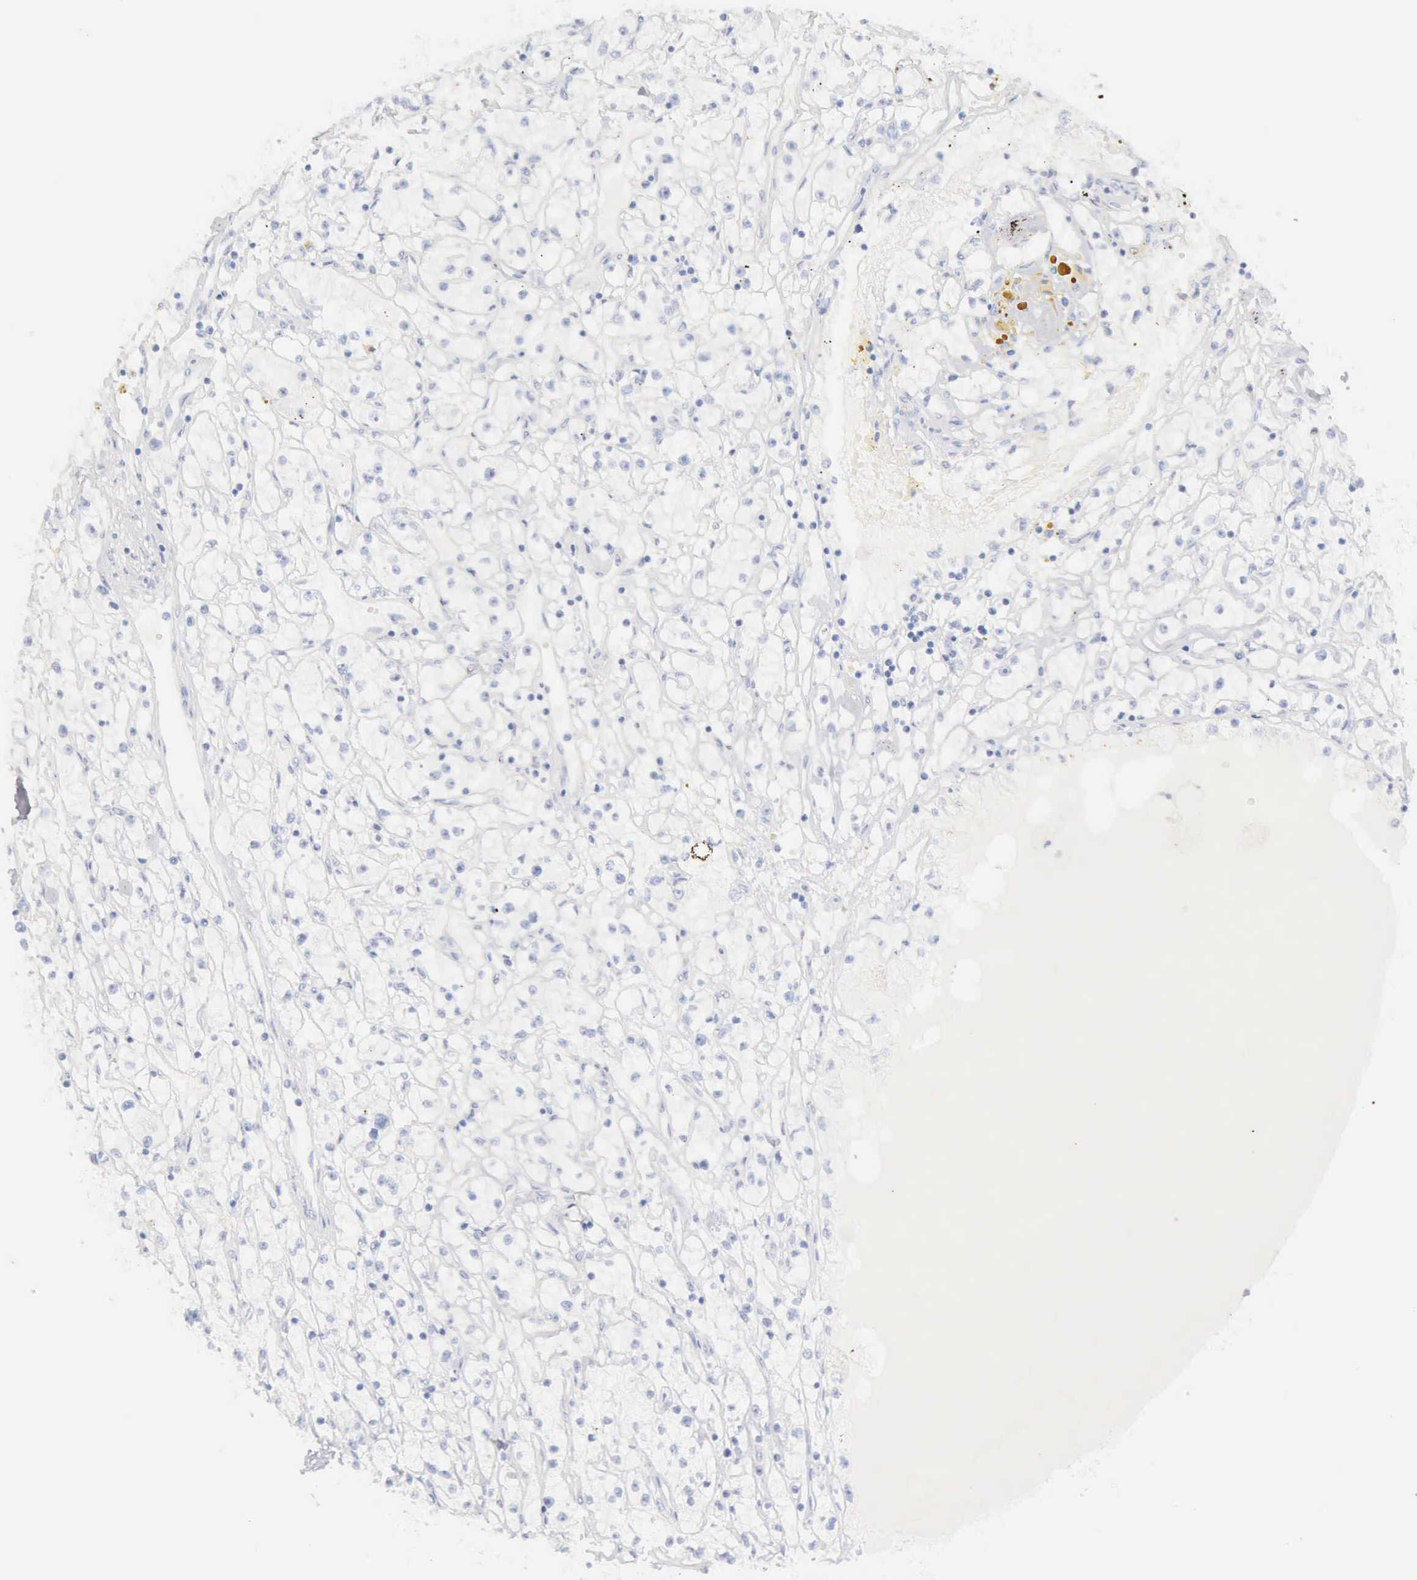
{"staining": {"intensity": "negative", "quantity": "none", "location": "none"}, "tissue": "renal cancer", "cell_type": "Tumor cells", "image_type": "cancer", "snomed": [{"axis": "morphology", "description": "Adenocarcinoma, NOS"}, {"axis": "topography", "description": "Kidney"}], "caption": "Immunohistochemistry (IHC) of renal adenocarcinoma exhibits no expression in tumor cells. (IHC, brightfield microscopy, high magnification).", "gene": "KRT10", "patient": {"sex": "male", "age": 56}}